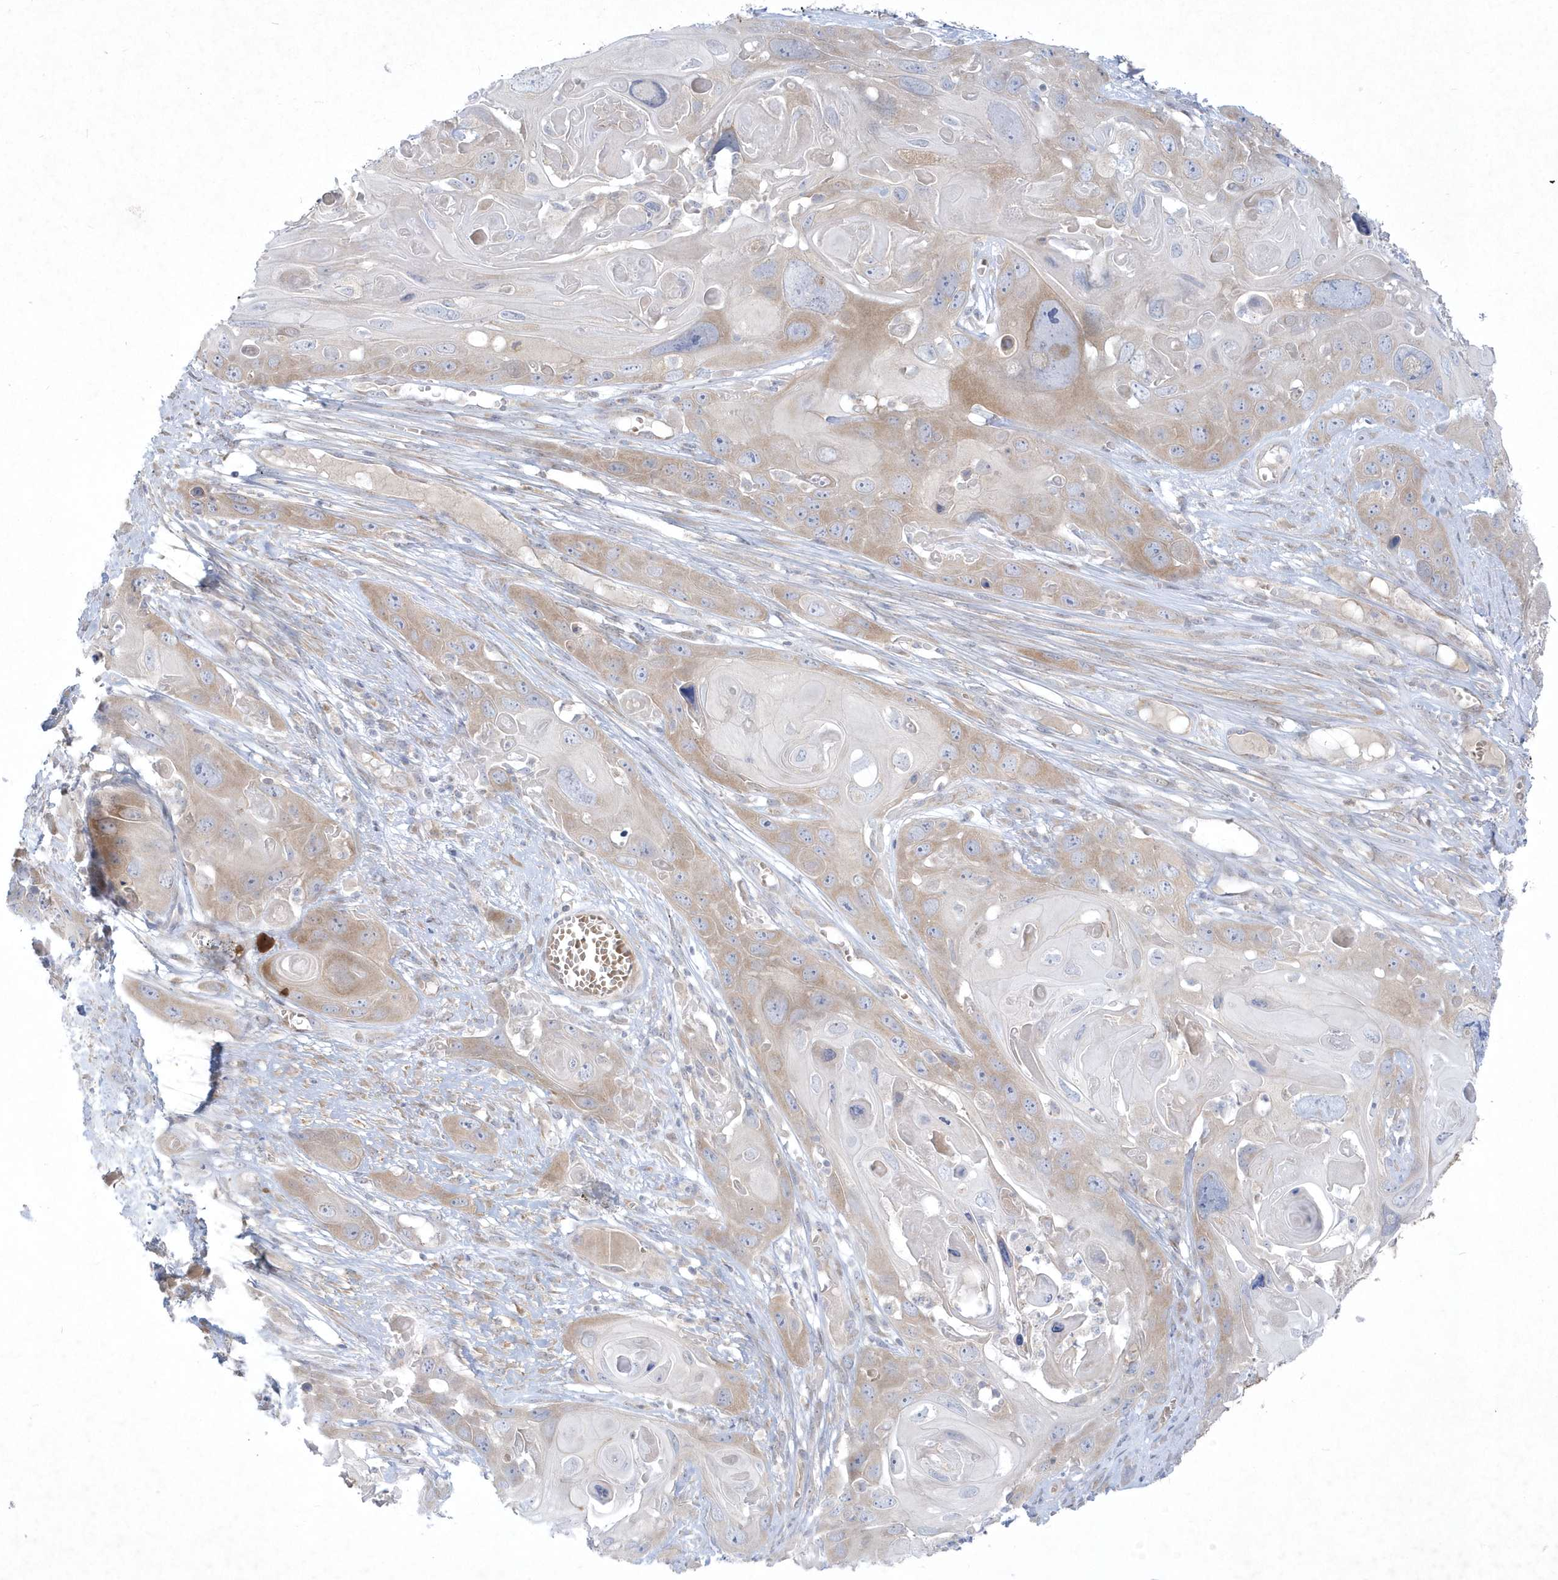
{"staining": {"intensity": "weak", "quantity": "25%-75%", "location": "cytoplasmic/membranous"}, "tissue": "skin cancer", "cell_type": "Tumor cells", "image_type": "cancer", "snomed": [{"axis": "morphology", "description": "Squamous cell carcinoma, NOS"}, {"axis": "topography", "description": "Skin"}], "caption": "A high-resolution photomicrograph shows immunohistochemistry staining of squamous cell carcinoma (skin), which displays weak cytoplasmic/membranous positivity in about 25%-75% of tumor cells.", "gene": "LARS1", "patient": {"sex": "male", "age": 55}}